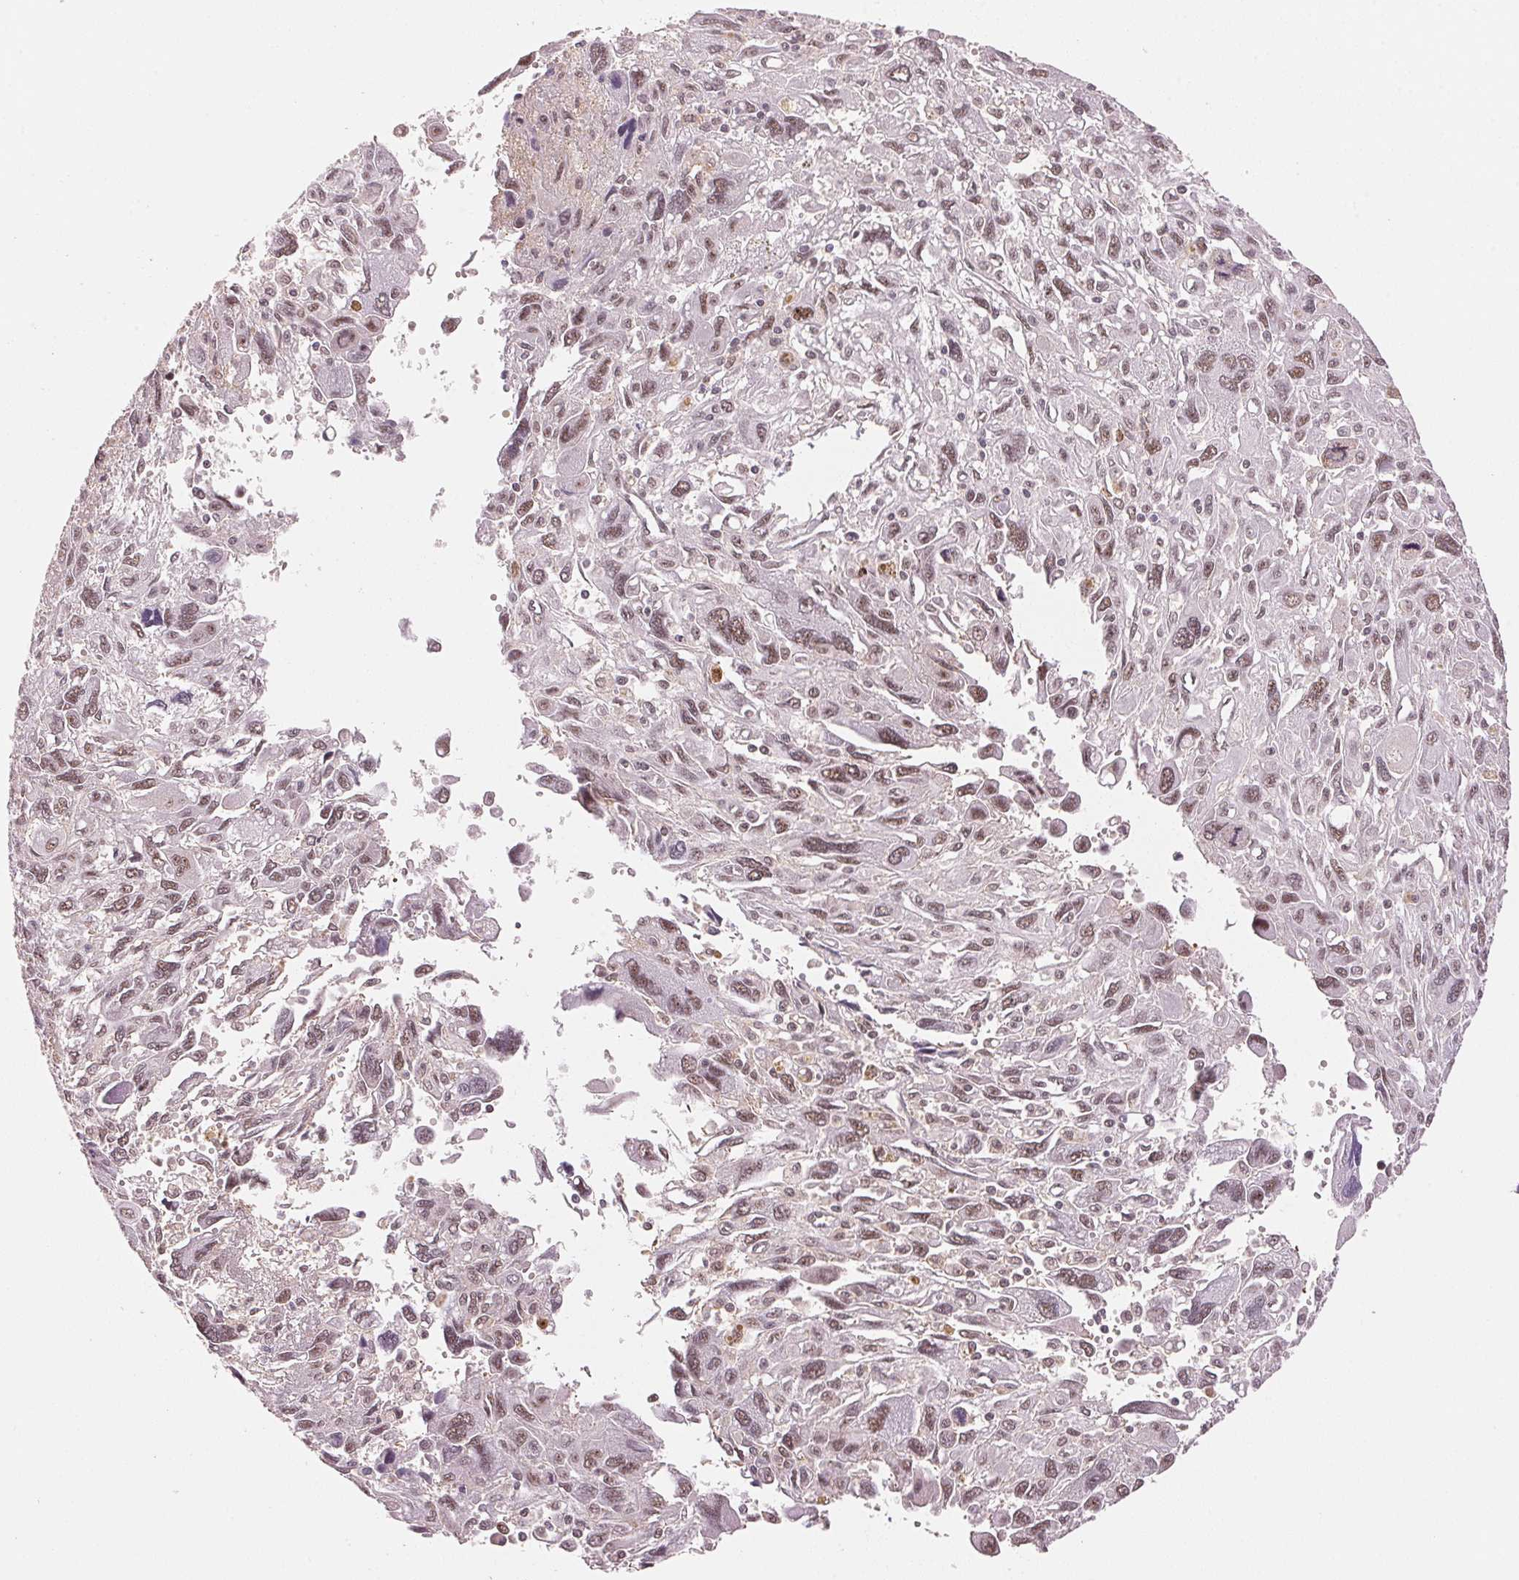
{"staining": {"intensity": "weak", "quantity": "25%-75%", "location": "nuclear"}, "tissue": "pancreatic cancer", "cell_type": "Tumor cells", "image_type": "cancer", "snomed": [{"axis": "morphology", "description": "Adenocarcinoma, NOS"}, {"axis": "topography", "description": "Pancreas"}], "caption": "Immunohistochemical staining of pancreatic adenocarcinoma displays low levels of weak nuclear protein positivity in about 25%-75% of tumor cells.", "gene": "HNRNPDL", "patient": {"sex": "female", "age": 47}}